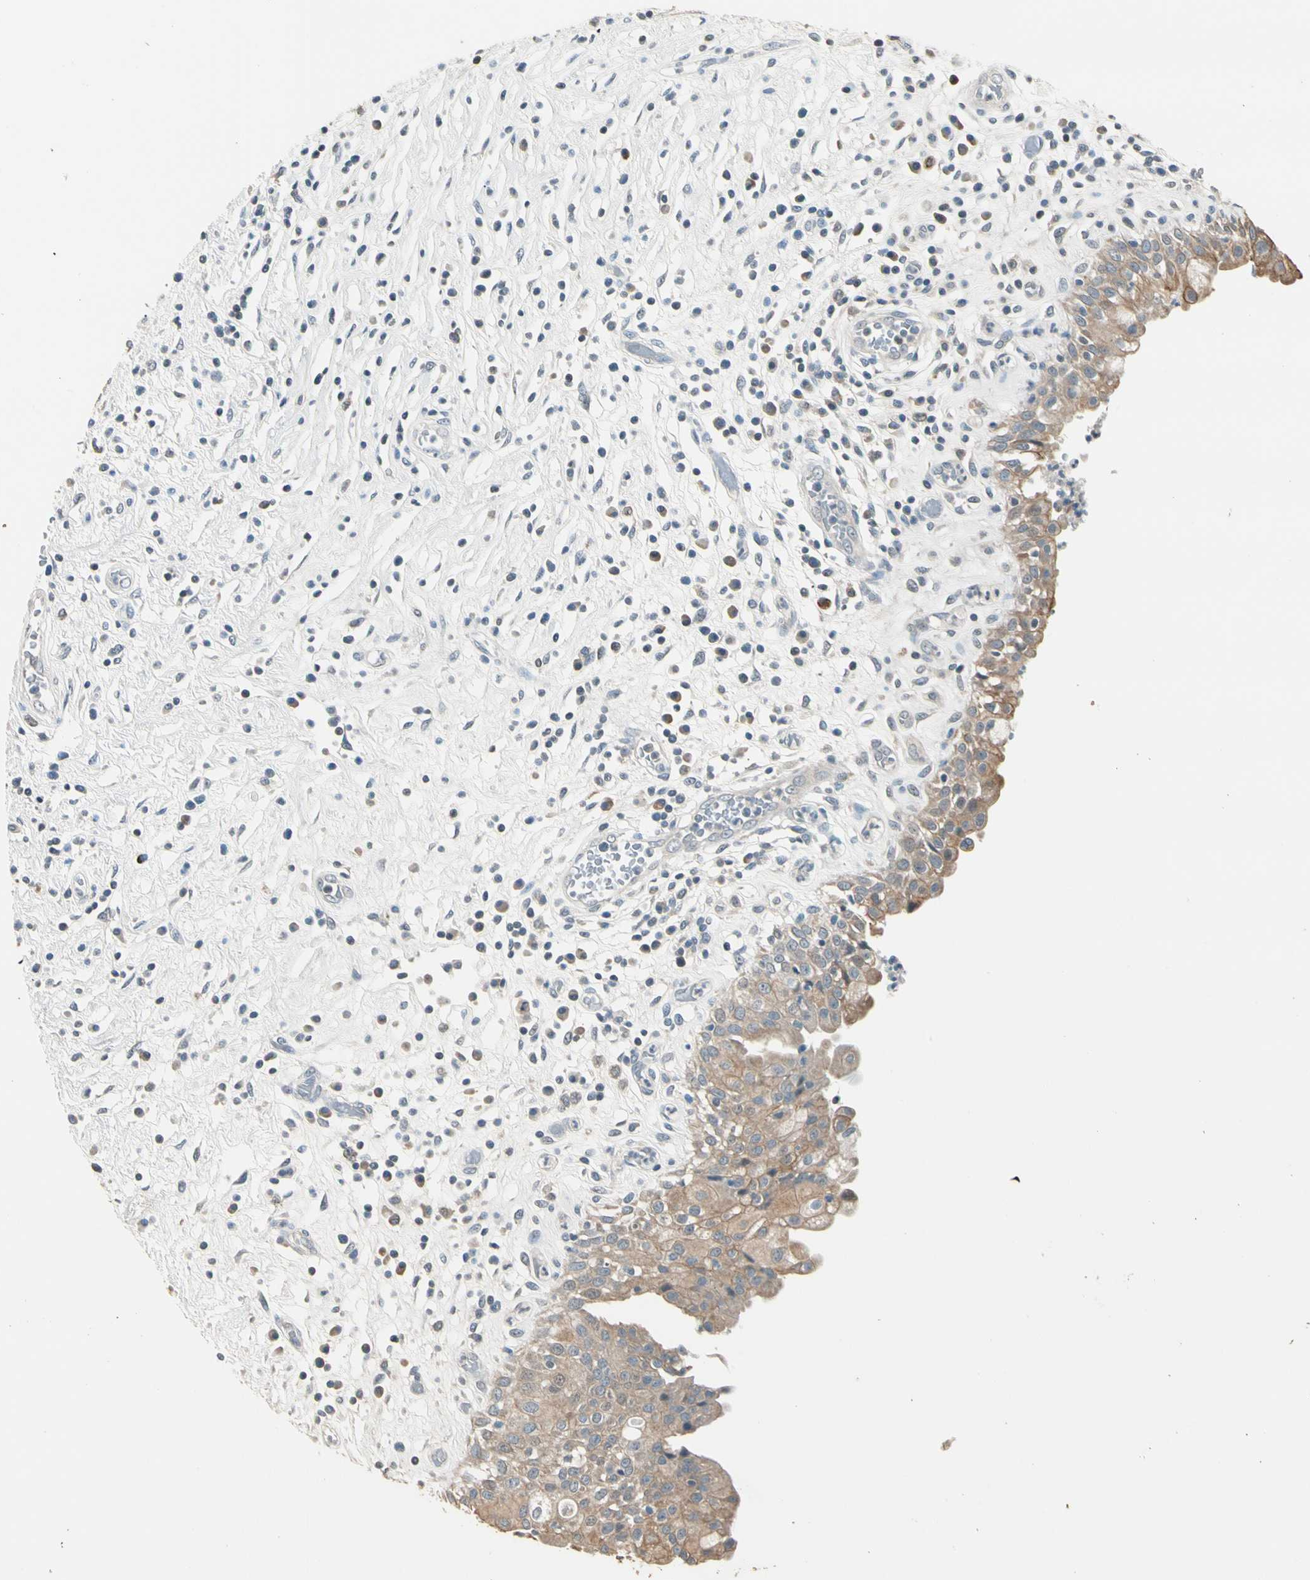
{"staining": {"intensity": "moderate", "quantity": ">75%", "location": "cytoplasmic/membranous"}, "tissue": "urinary bladder", "cell_type": "Urothelial cells", "image_type": "normal", "snomed": [{"axis": "morphology", "description": "Normal tissue, NOS"}, {"axis": "topography", "description": "Urinary bladder"}], "caption": "IHC staining of normal urinary bladder, which demonstrates medium levels of moderate cytoplasmic/membranous staining in approximately >75% of urothelial cells indicating moderate cytoplasmic/membranous protein staining. The staining was performed using DAB (3,3'-diaminobenzidine) (brown) for protein detection and nuclei were counterstained in hematoxylin (blue).", "gene": "MAP3K7", "patient": {"sex": "female", "age": 85}}